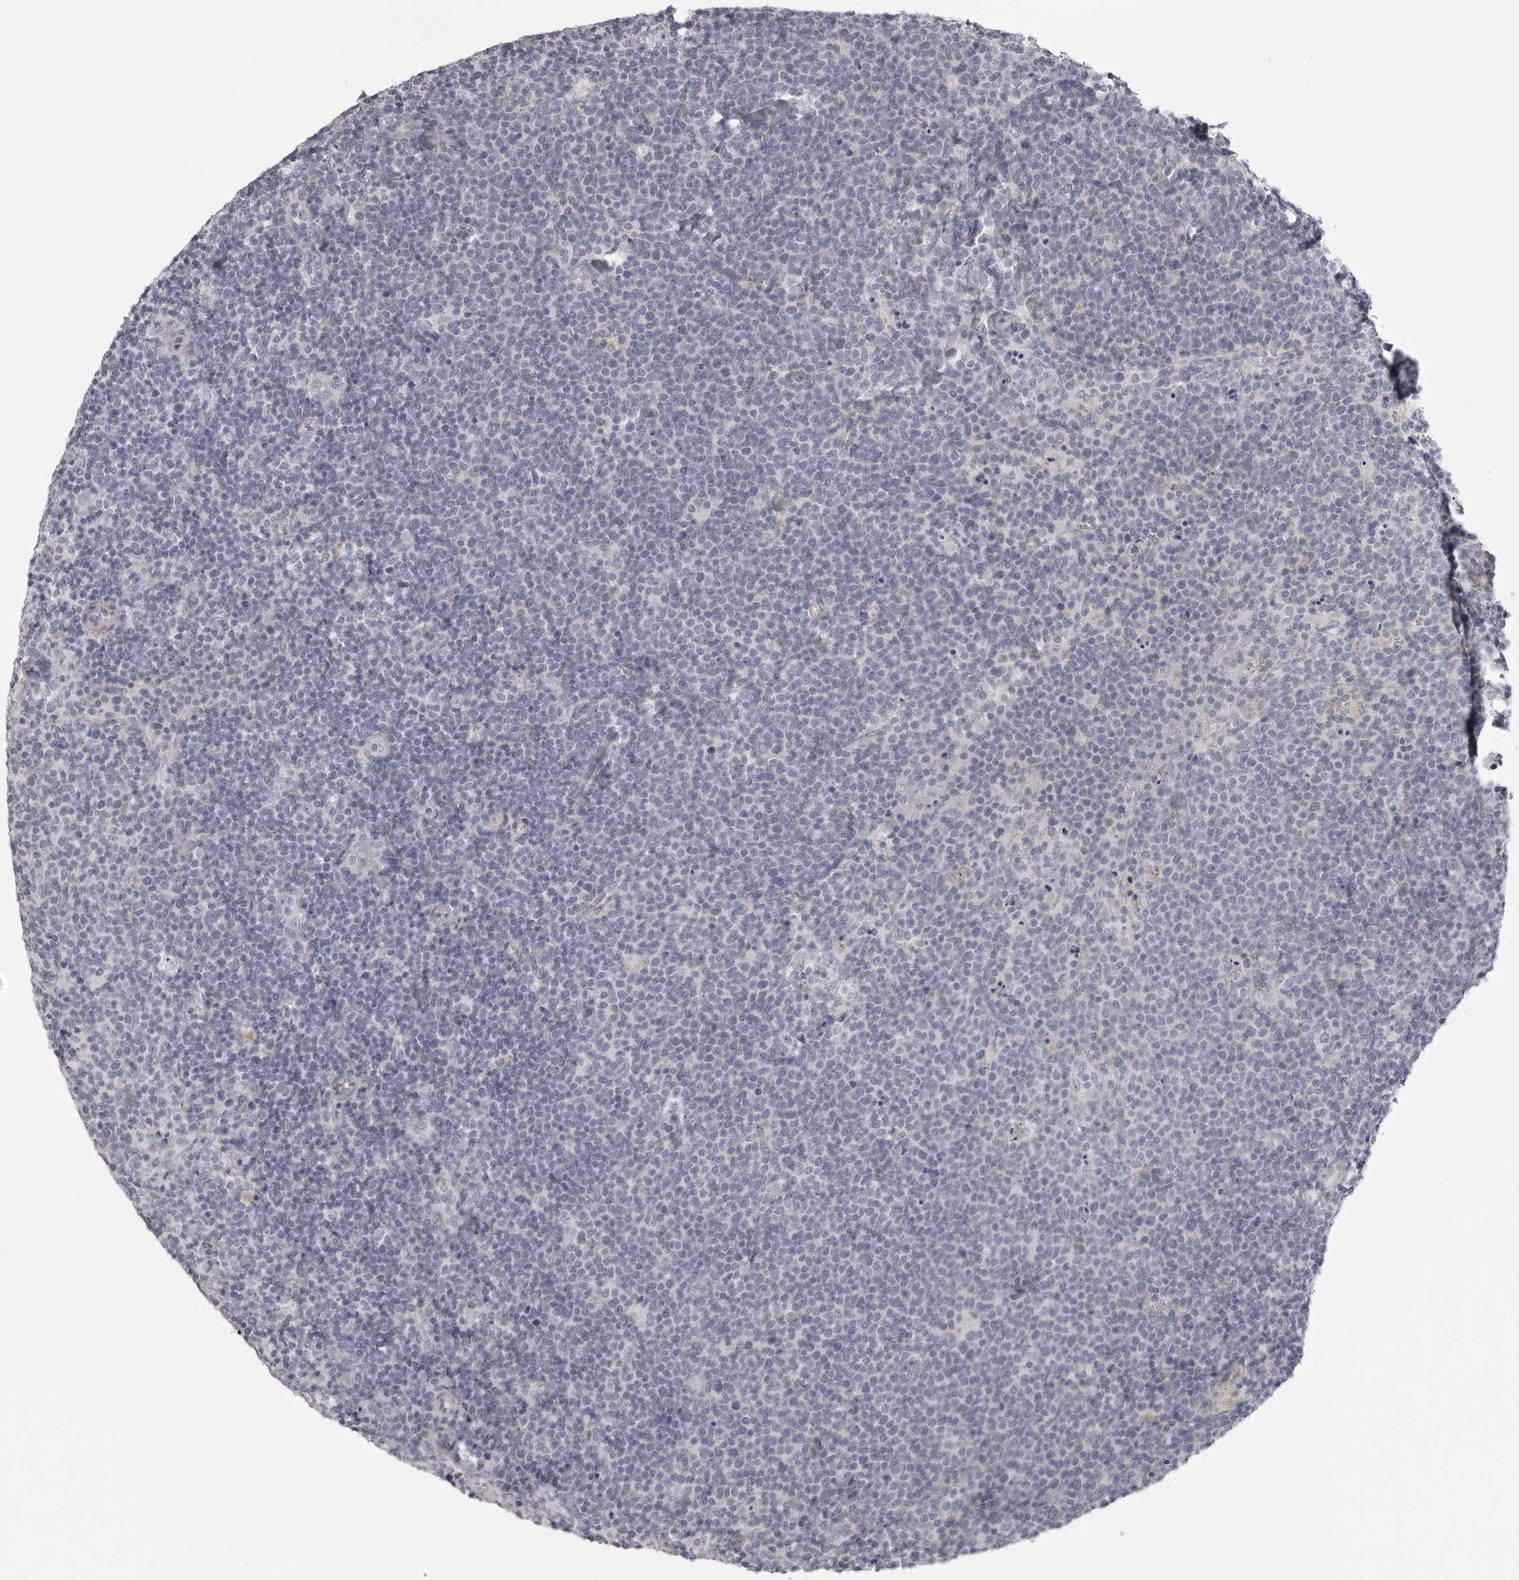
{"staining": {"intensity": "negative", "quantity": "none", "location": "none"}, "tissue": "lymphoma", "cell_type": "Tumor cells", "image_type": "cancer", "snomed": [{"axis": "morphology", "description": "Malignant lymphoma, non-Hodgkin's type, High grade"}, {"axis": "topography", "description": "Lymph node"}], "caption": "Photomicrograph shows no significant protein expression in tumor cells of high-grade malignant lymphoma, non-Hodgkin's type. (Brightfield microscopy of DAB immunohistochemistry (IHC) at high magnification).", "gene": "EPHA10", "patient": {"sex": "male", "age": 61}}